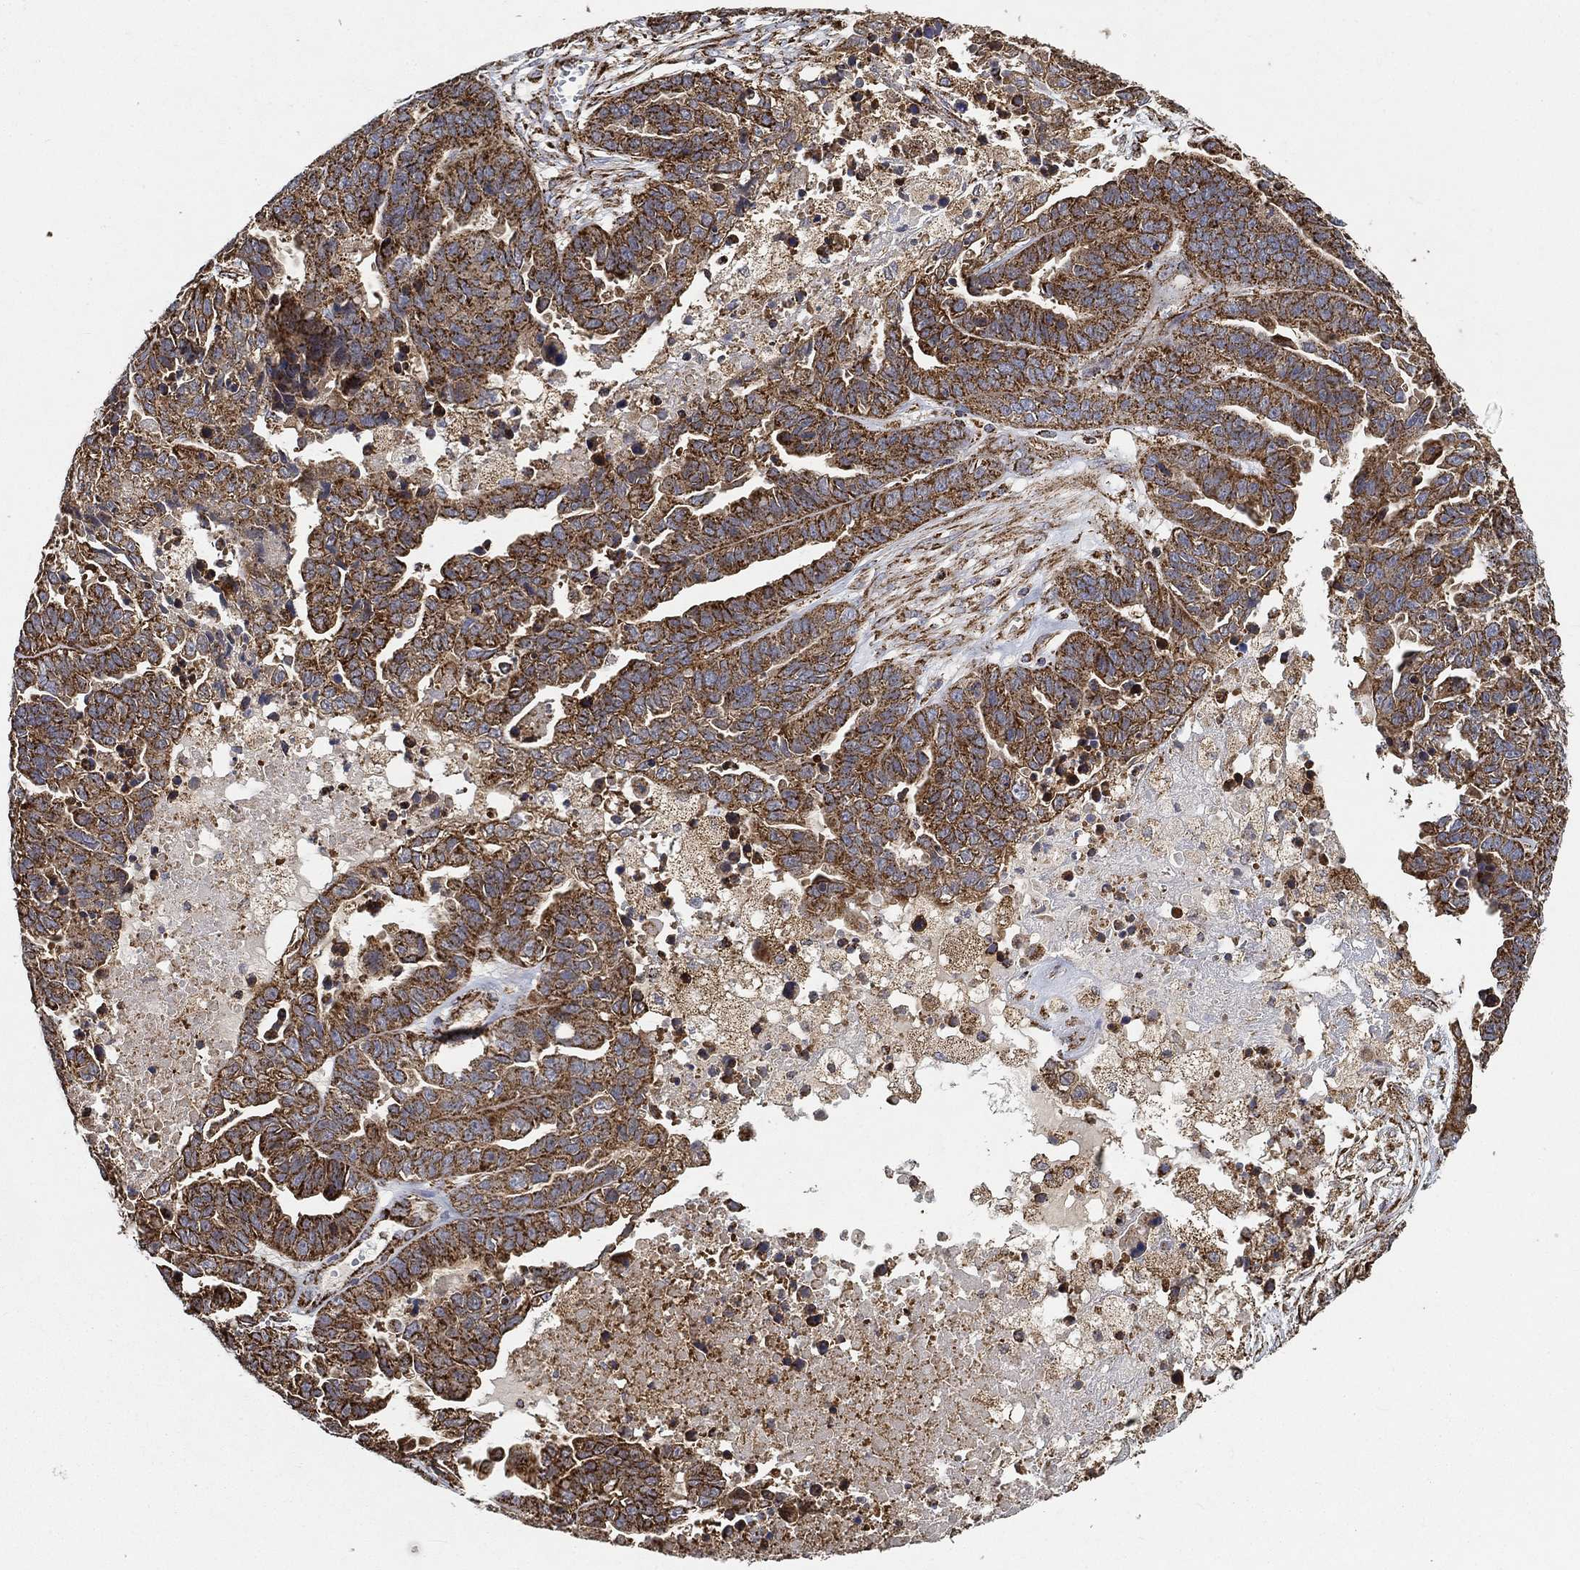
{"staining": {"intensity": "strong", "quantity": ">75%", "location": "cytoplasmic/membranous"}, "tissue": "ovarian cancer", "cell_type": "Tumor cells", "image_type": "cancer", "snomed": [{"axis": "morphology", "description": "Cystadenocarcinoma, serous, NOS"}, {"axis": "topography", "description": "Ovary"}], "caption": "Serous cystadenocarcinoma (ovarian) stained with a protein marker displays strong staining in tumor cells.", "gene": "SLC38A7", "patient": {"sex": "female", "age": 87}}